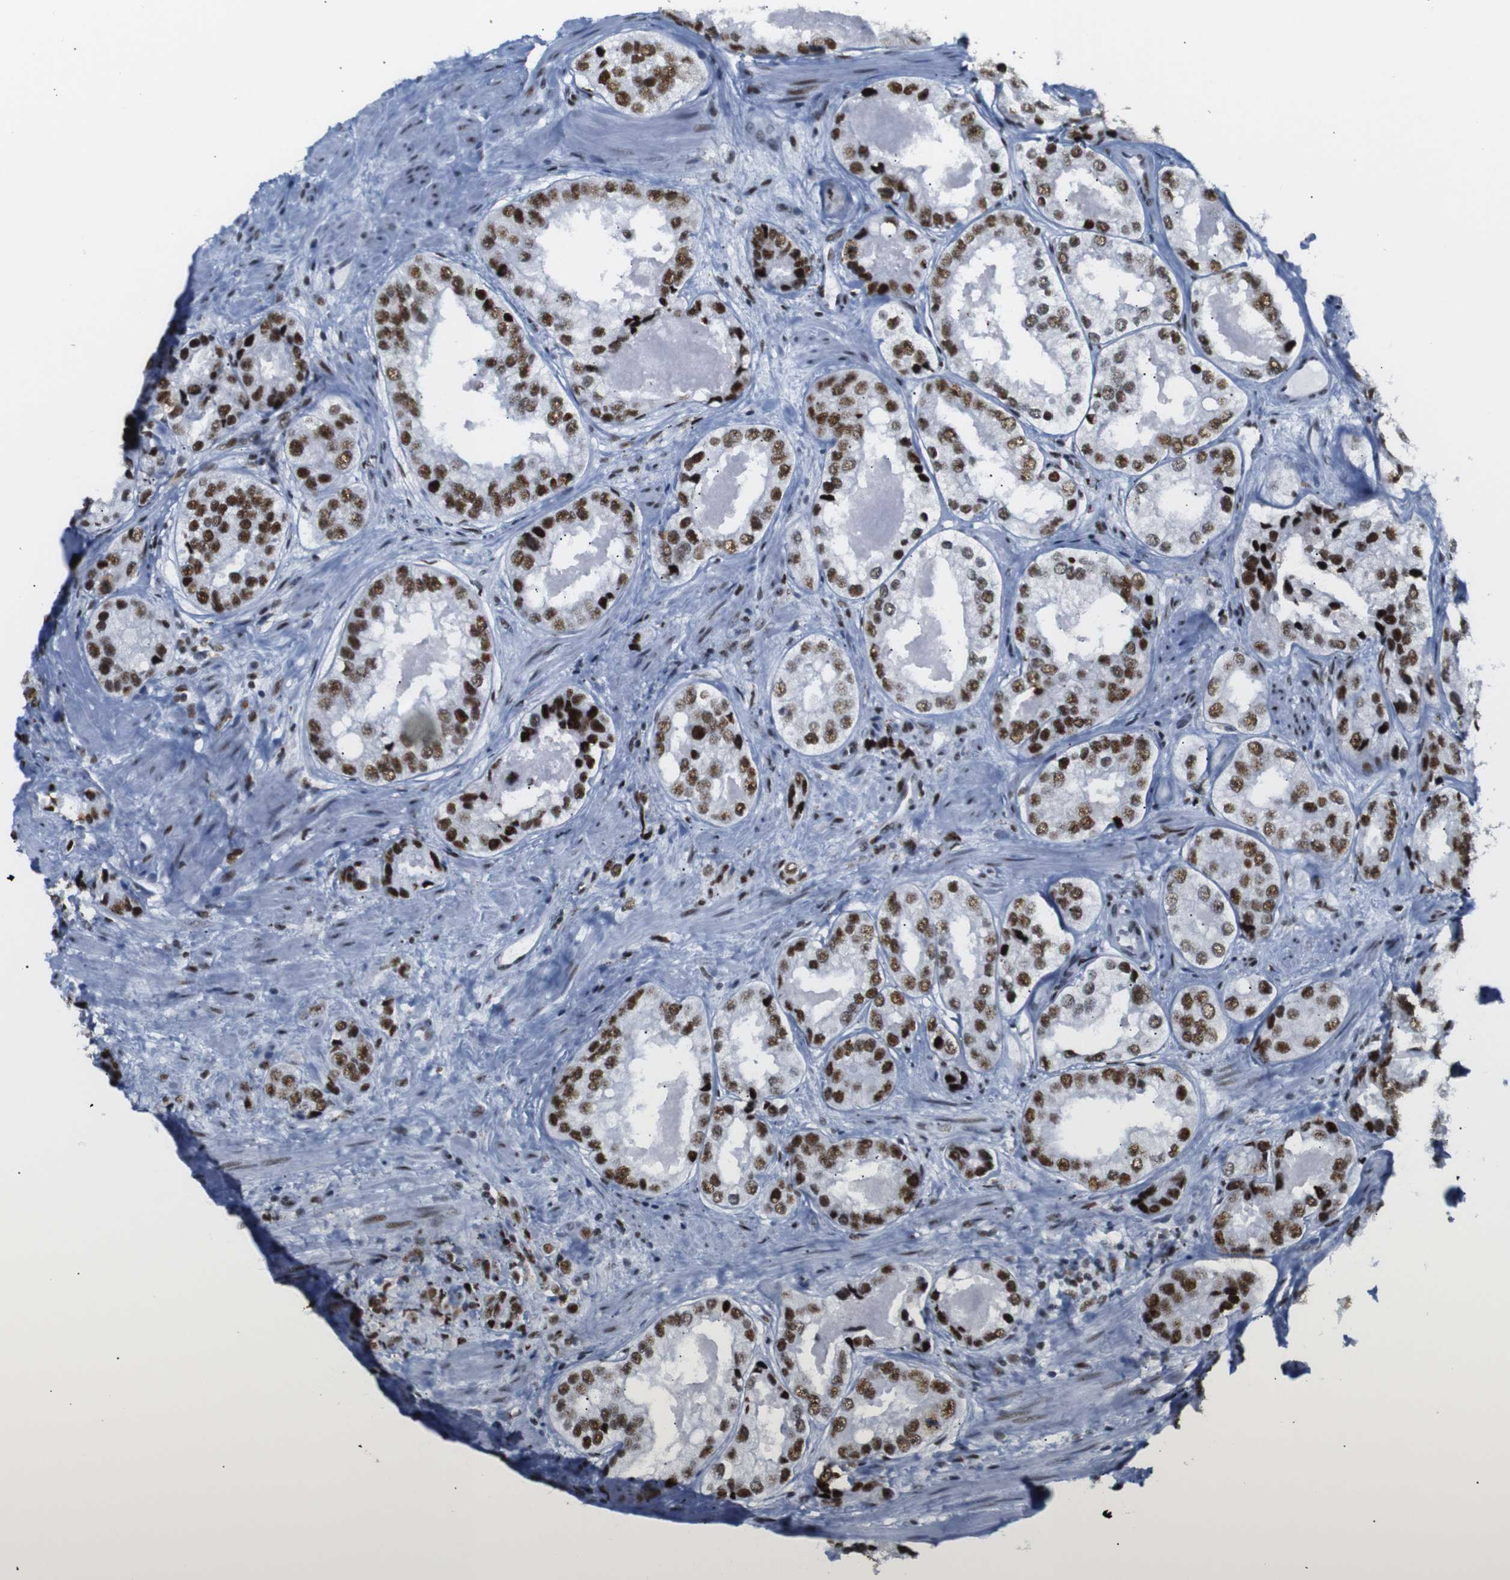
{"staining": {"intensity": "strong", "quantity": ">75%", "location": "nuclear"}, "tissue": "prostate cancer", "cell_type": "Tumor cells", "image_type": "cancer", "snomed": [{"axis": "morphology", "description": "Adenocarcinoma, High grade"}, {"axis": "topography", "description": "Prostate"}], "caption": "Prostate cancer (high-grade adenocarcinoma) stained for a protein (brown) exhibits strong nuclear positive positivity in about >75% of tumor cells.", "gene": "TRA2B", "patient": {"sex": "male", "age": 61}}